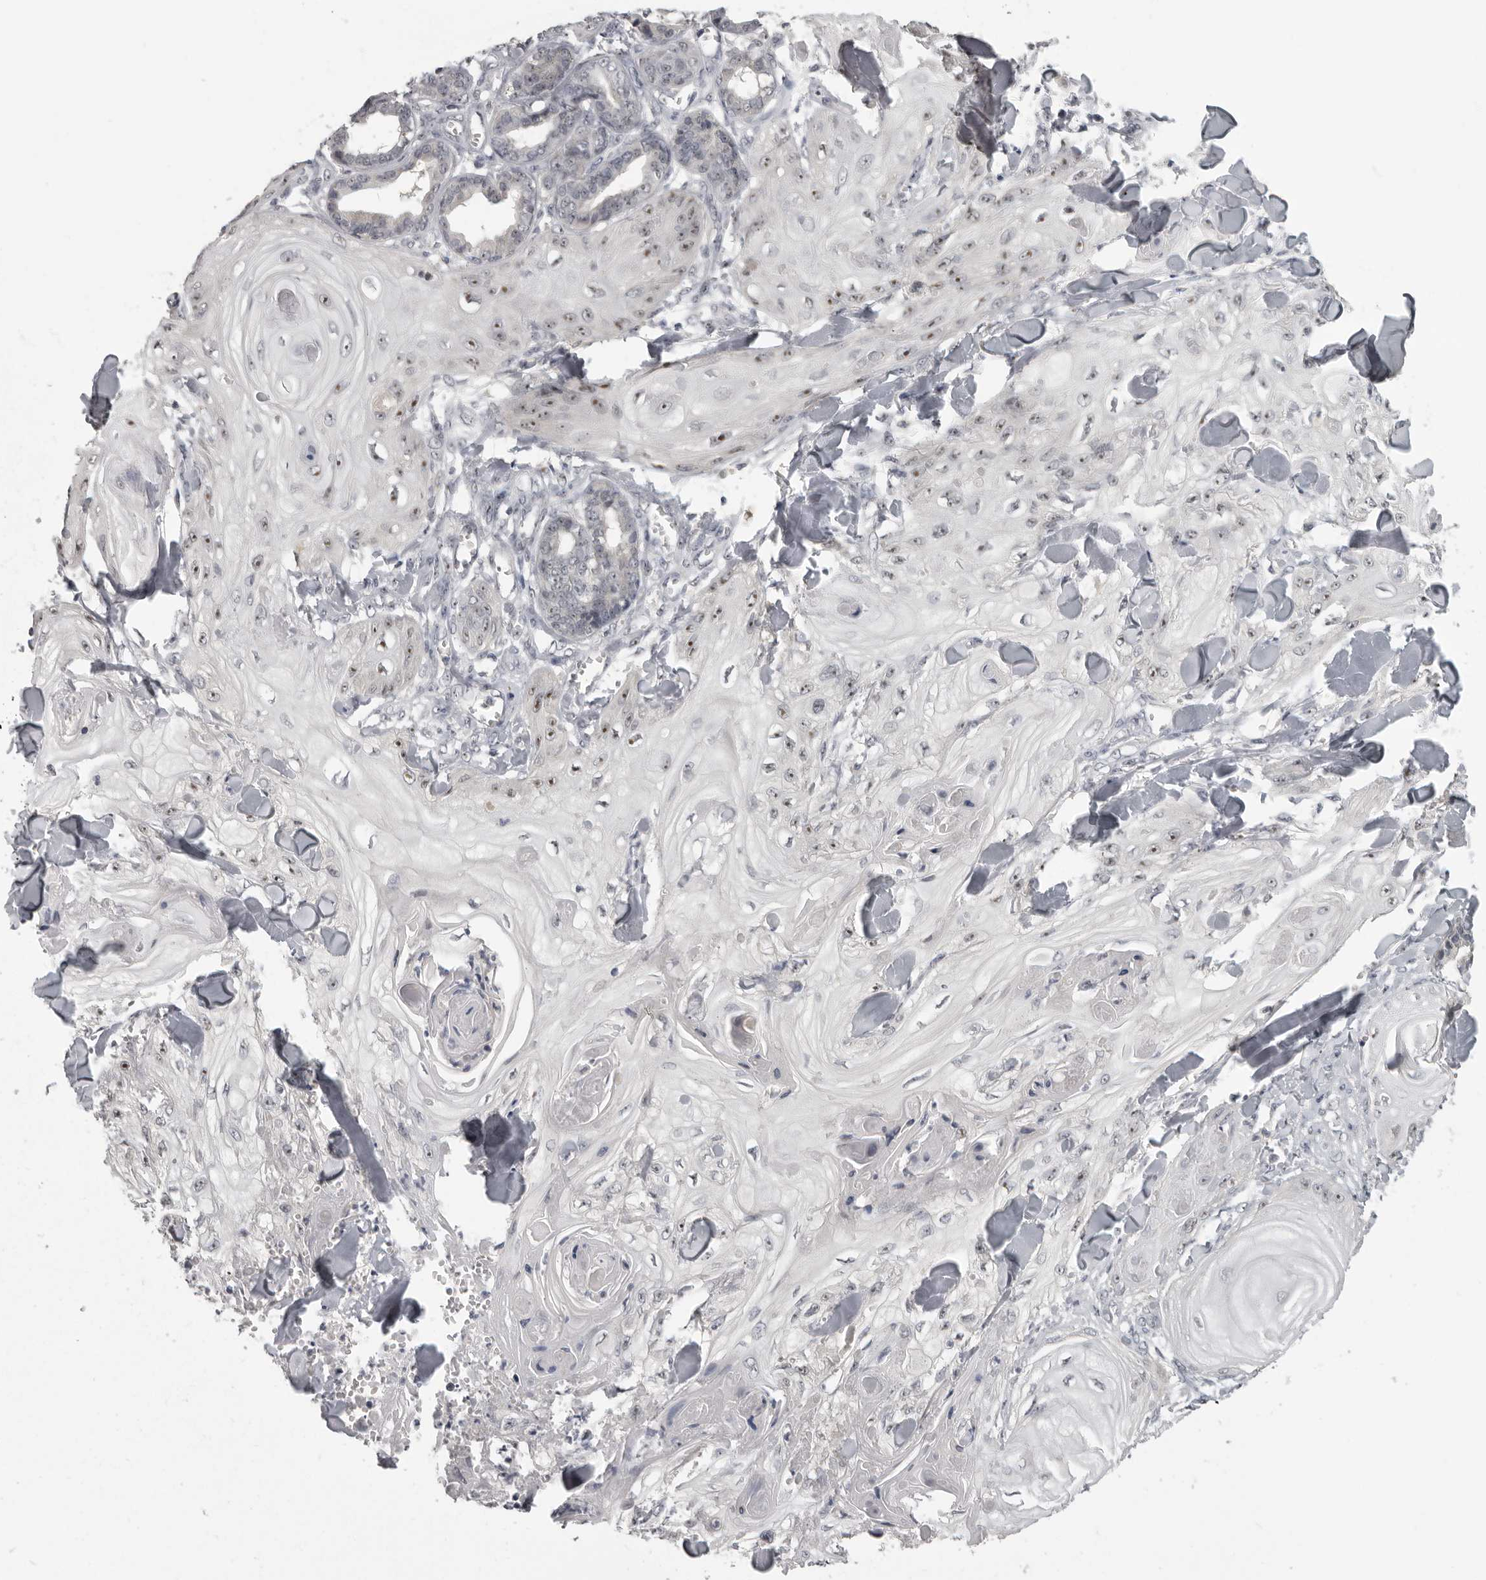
{"staining": {"intensity": "moderate", "quantity": "<25%", "location": "nuclear"}, "tissue": "skin cancer", "cell_type": "Tumor cells", "image_type": "cancer", "snomed": [{"axis": "morphology", "description": "Squamous cell carcinoma, NOS"}, {"axis": "topography", "description": "Skin"}], "caption": "Immunohistochemical staining of human skin cancer exhibits low levels of moderate nuclear positivity in approximately <25% of tumor cells.", "gene": "MRTO4", "patient": {"sex": "male", "age": 74}}